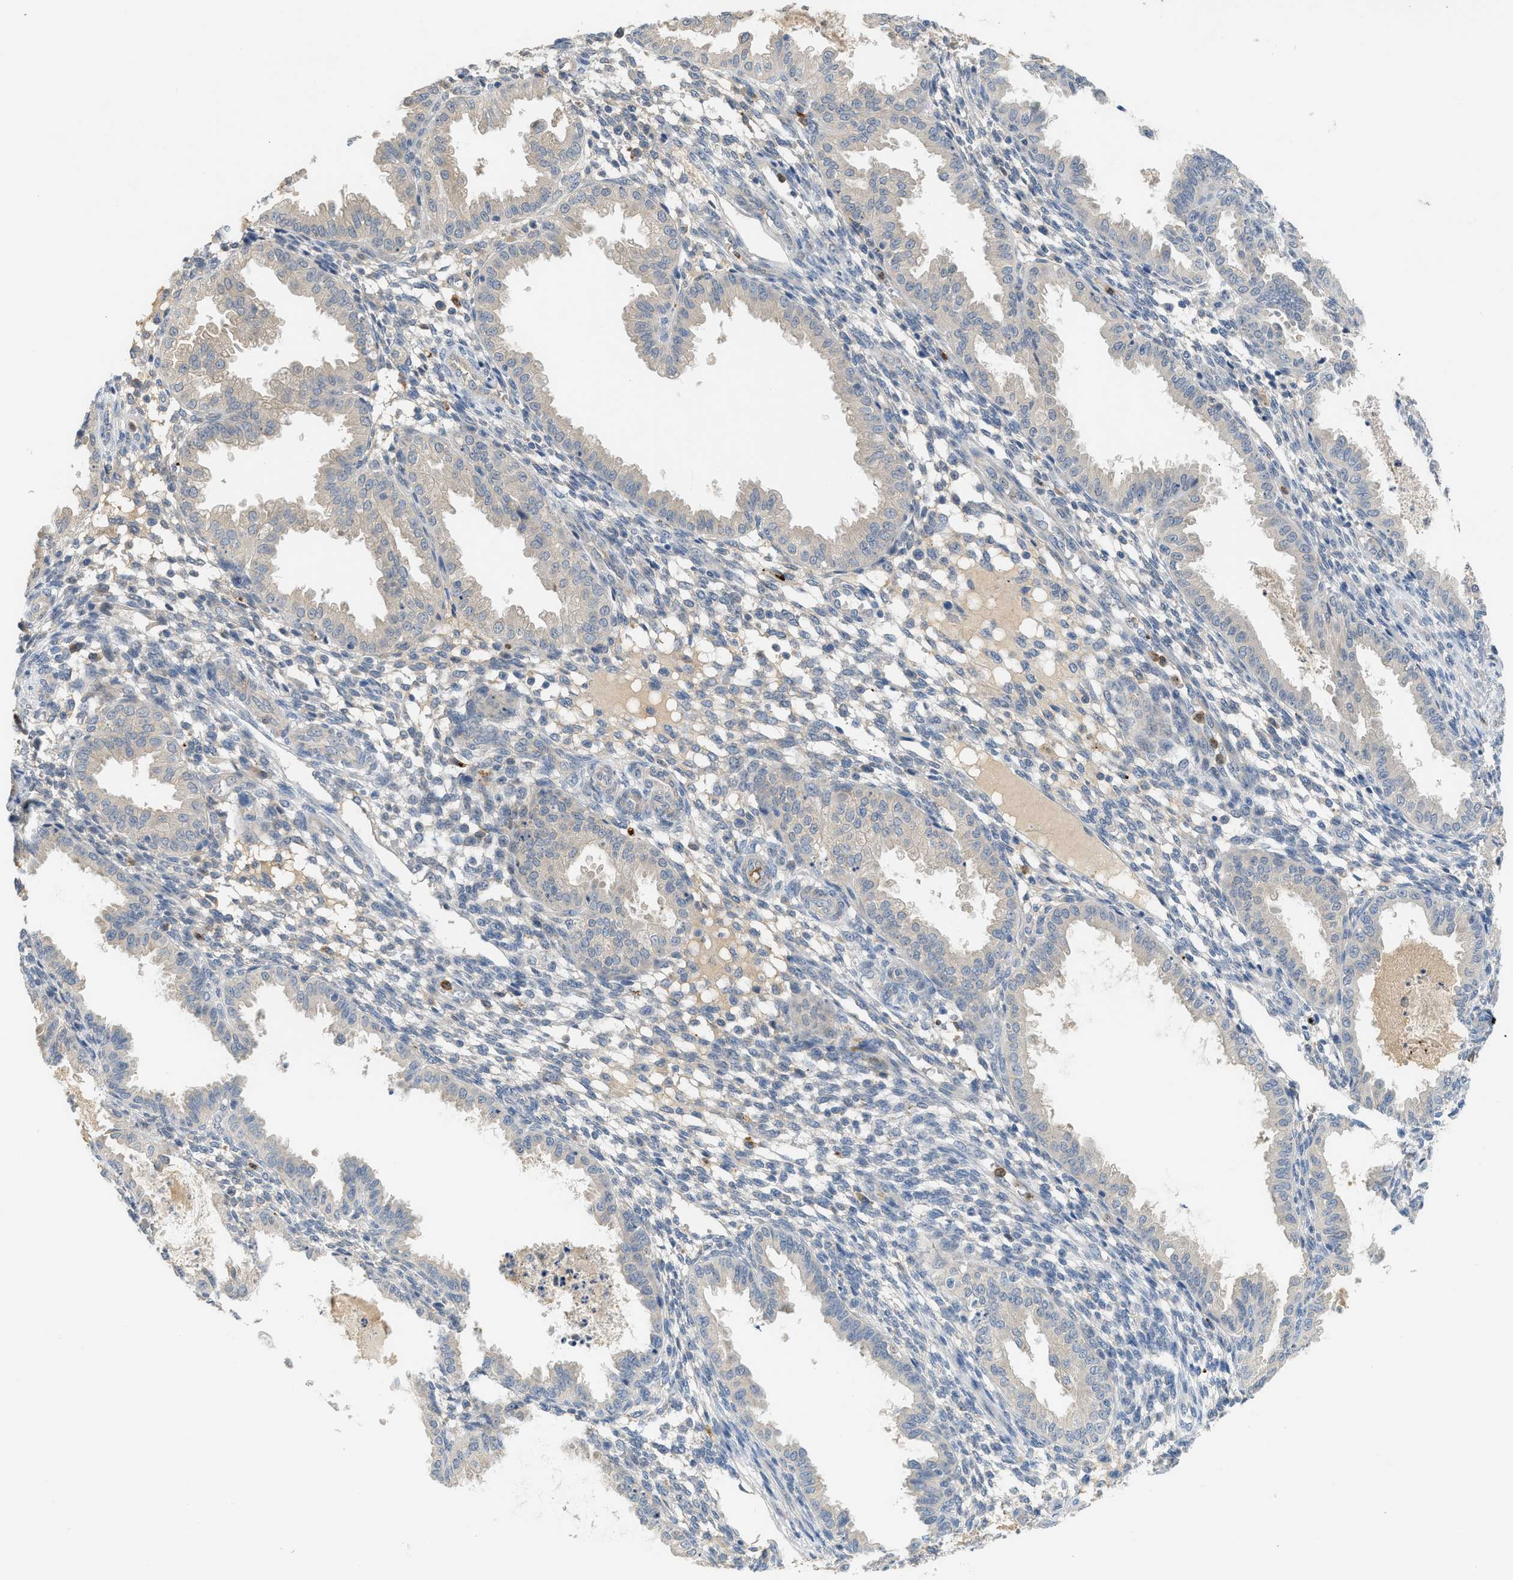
{"staining": {"intensity": "weak", "quantity": "25%-75%", "location": "cytoplasmic/membranous"}, "tissue": "endometrium", "cell_type": "Cells in endometrial stroma", "image_type": "normal", "snomed": [{"axis": "morphology", "description": "Normal tissue, NOS"}, {"axis": "topography", "description": "Endometrium"}], "caption": "Benign endometrium displays weak cytoplasmic/membranous positivity in approximately 25%-75% of cells in endometrial stroma (DAB IHC, brown staining for protein, blue staining for nuclei)..", "gene": "RHBDF2", "patient": {"sex": "female", "age": 33}}